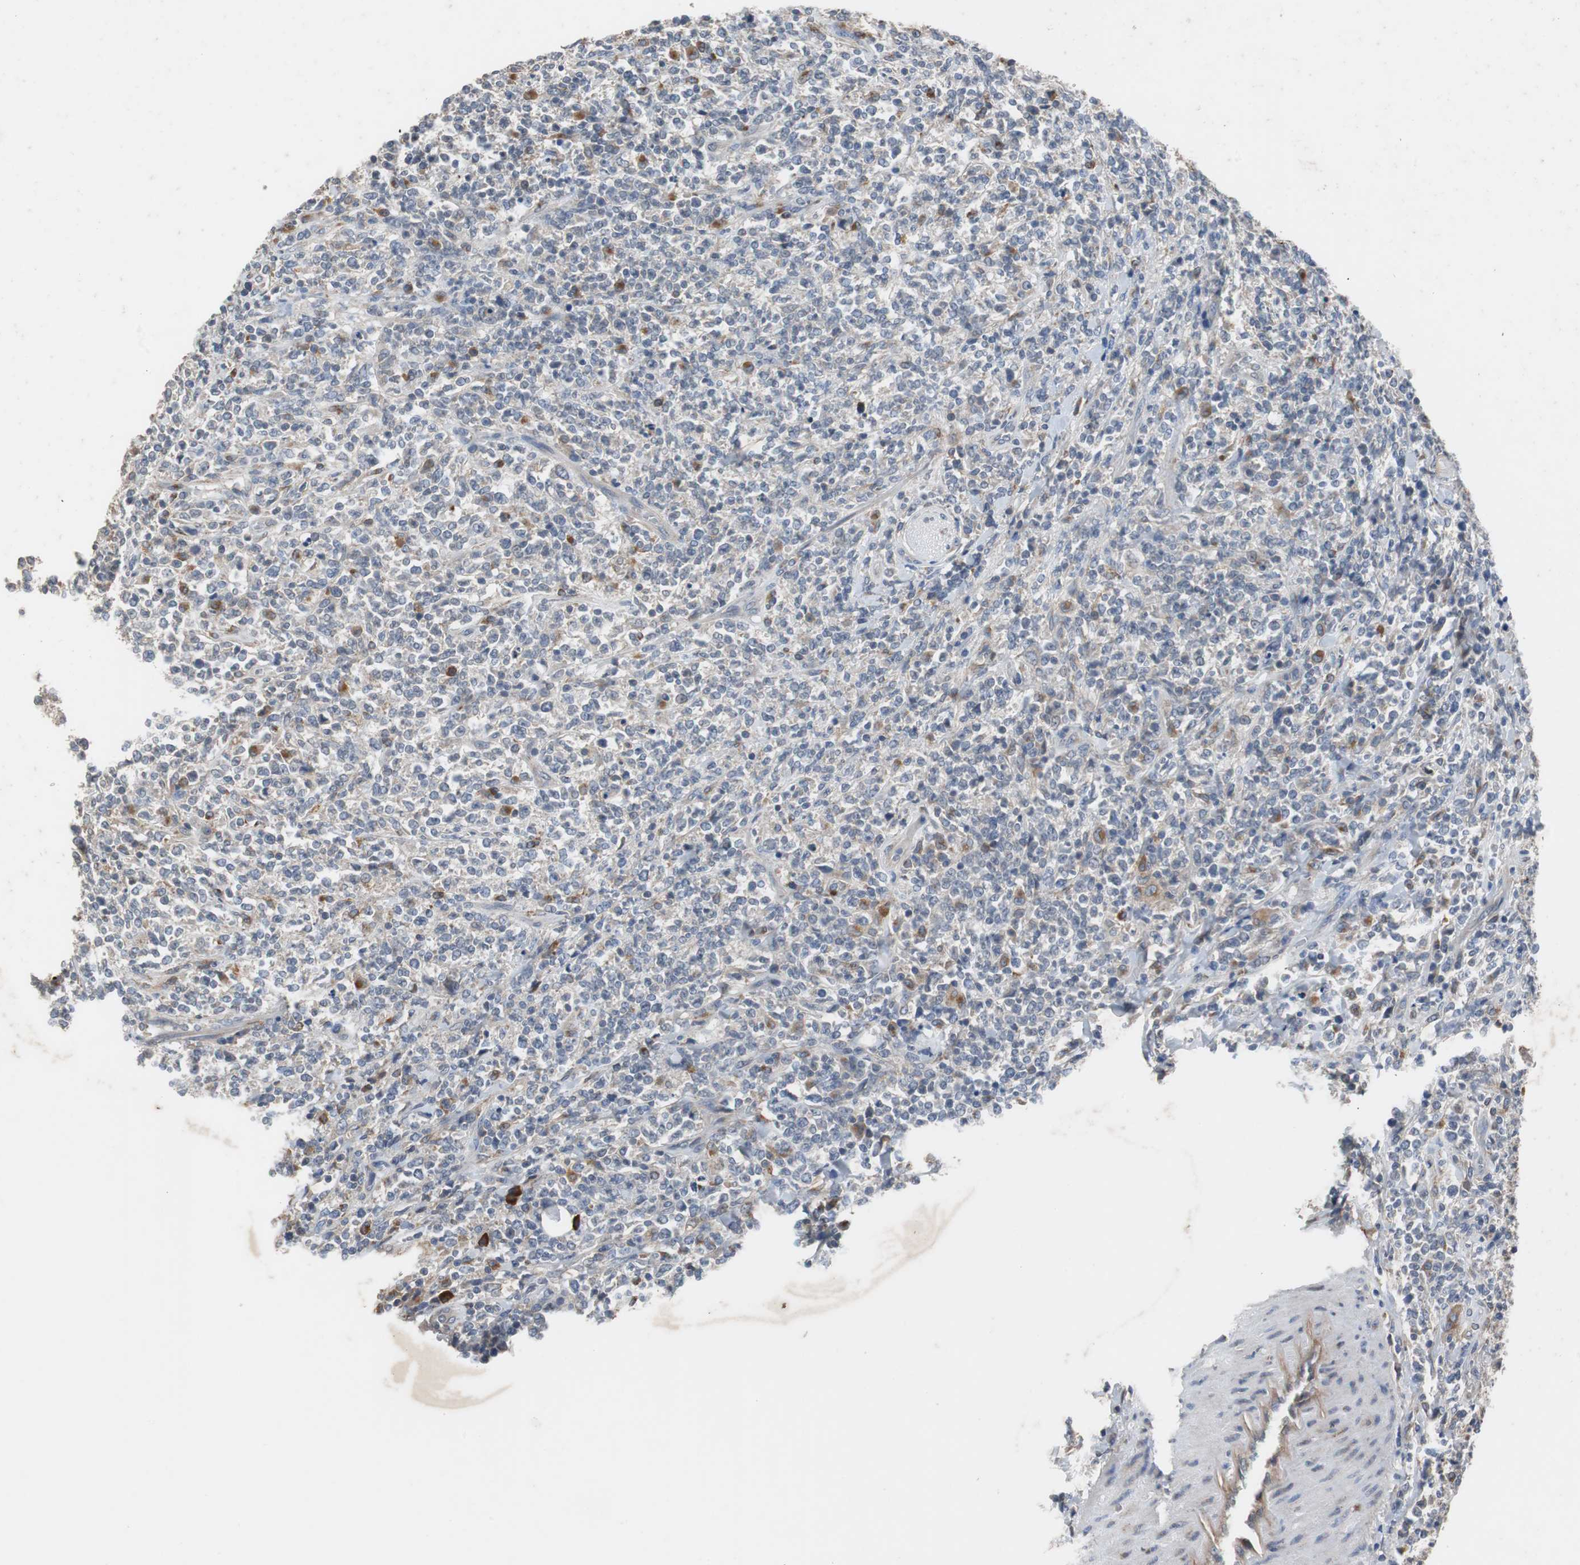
{"staining": {"intensity": "weak", "quantity": "<25%", "location": "cytoplasmic/membranous"}, "tissue": "lymphoma", "cell_type": "Tumor cells", "image_type": "cancer", "snomed": [{"axis": "morphology", "description": "Malignant lymphoma, non-Hodgkin's type, High grade"}, {"axis": "topography", "description": "Soft tissue"}], "caption": "This is an immunohistochemistry histopathology image of malignant lymphoma, non-Hodgkin's type (high-grade). There is no expression in tumor cells.", "gene": "SORT1", "patient": {"sex": "male", "age": 18}}